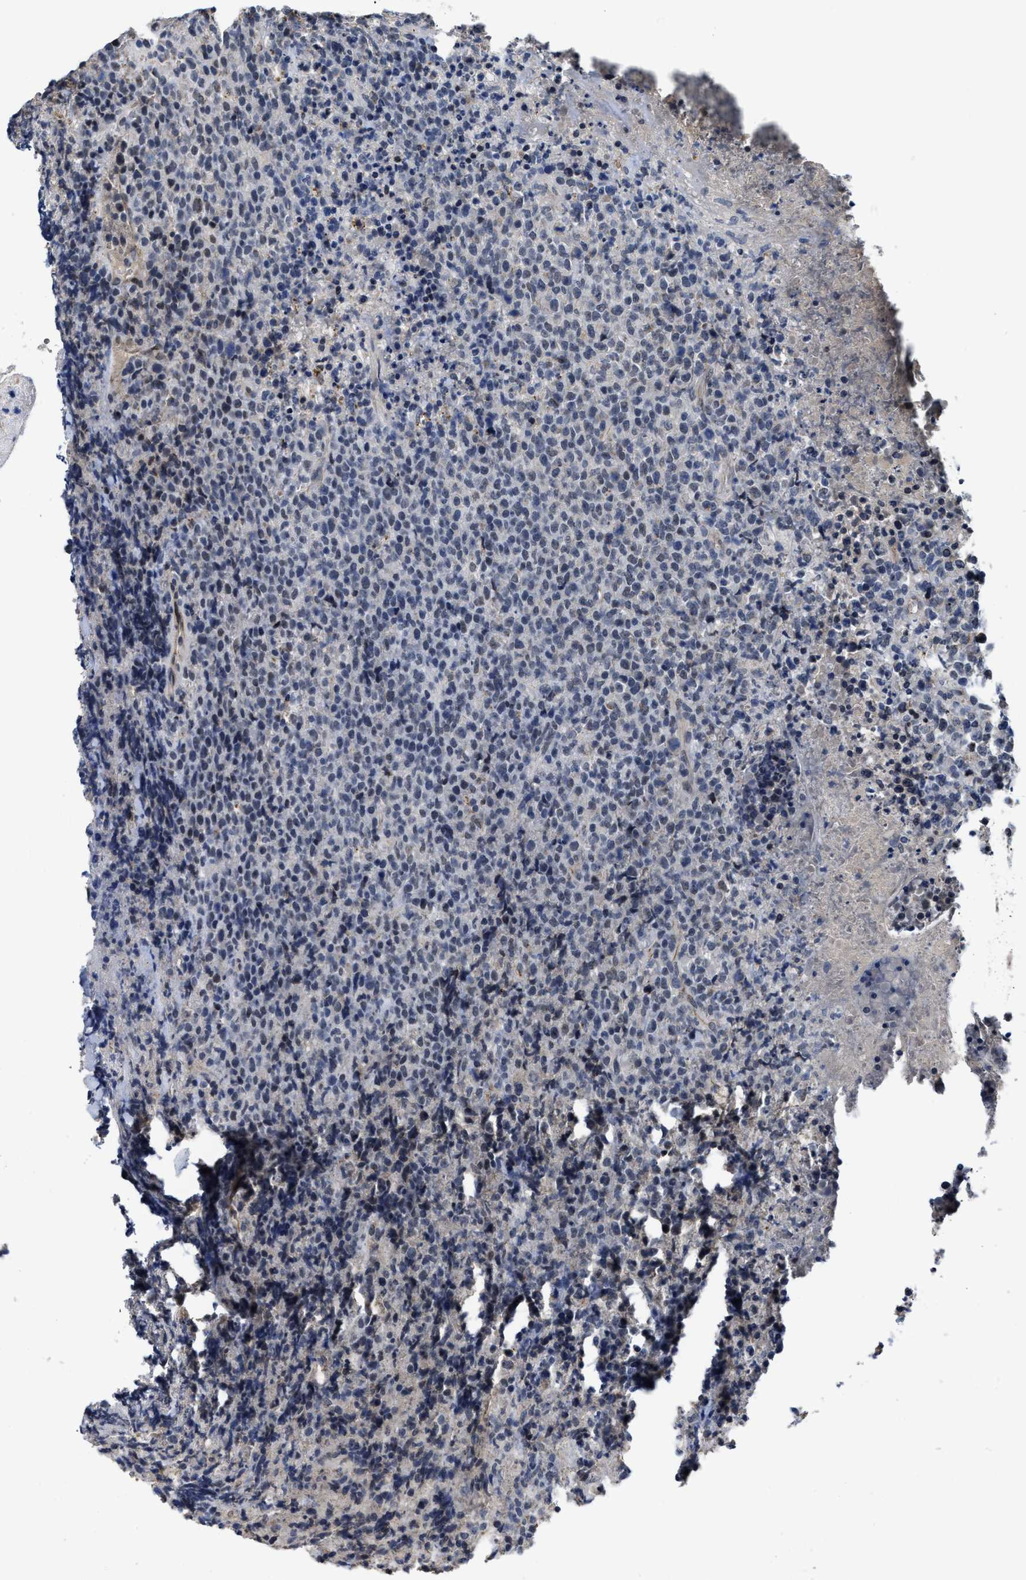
{"staining": {"intensity": "weak", "quantity": "<25%", "location": "nuclear"}, "tissue": "lymphoma", "cell_type": "Tumor cells", "image_type": "cancer", "snomed": [{"axis": "morphology", "description": "Malignant lymphoma, non-Hodgkin's type, Low grade"}, {"axis": "topography", "description": "Lymph node"}], "caption": "High power microscopy photomicrograph of an immunohistochemistry (IHC) photomicrograph of low-grade malignant lymphoma, non-Hodgkin's type, revealing no significant expression in tumor cells.", "gene": "GHITM", "patient": {"sex": "male", "age": 66}}